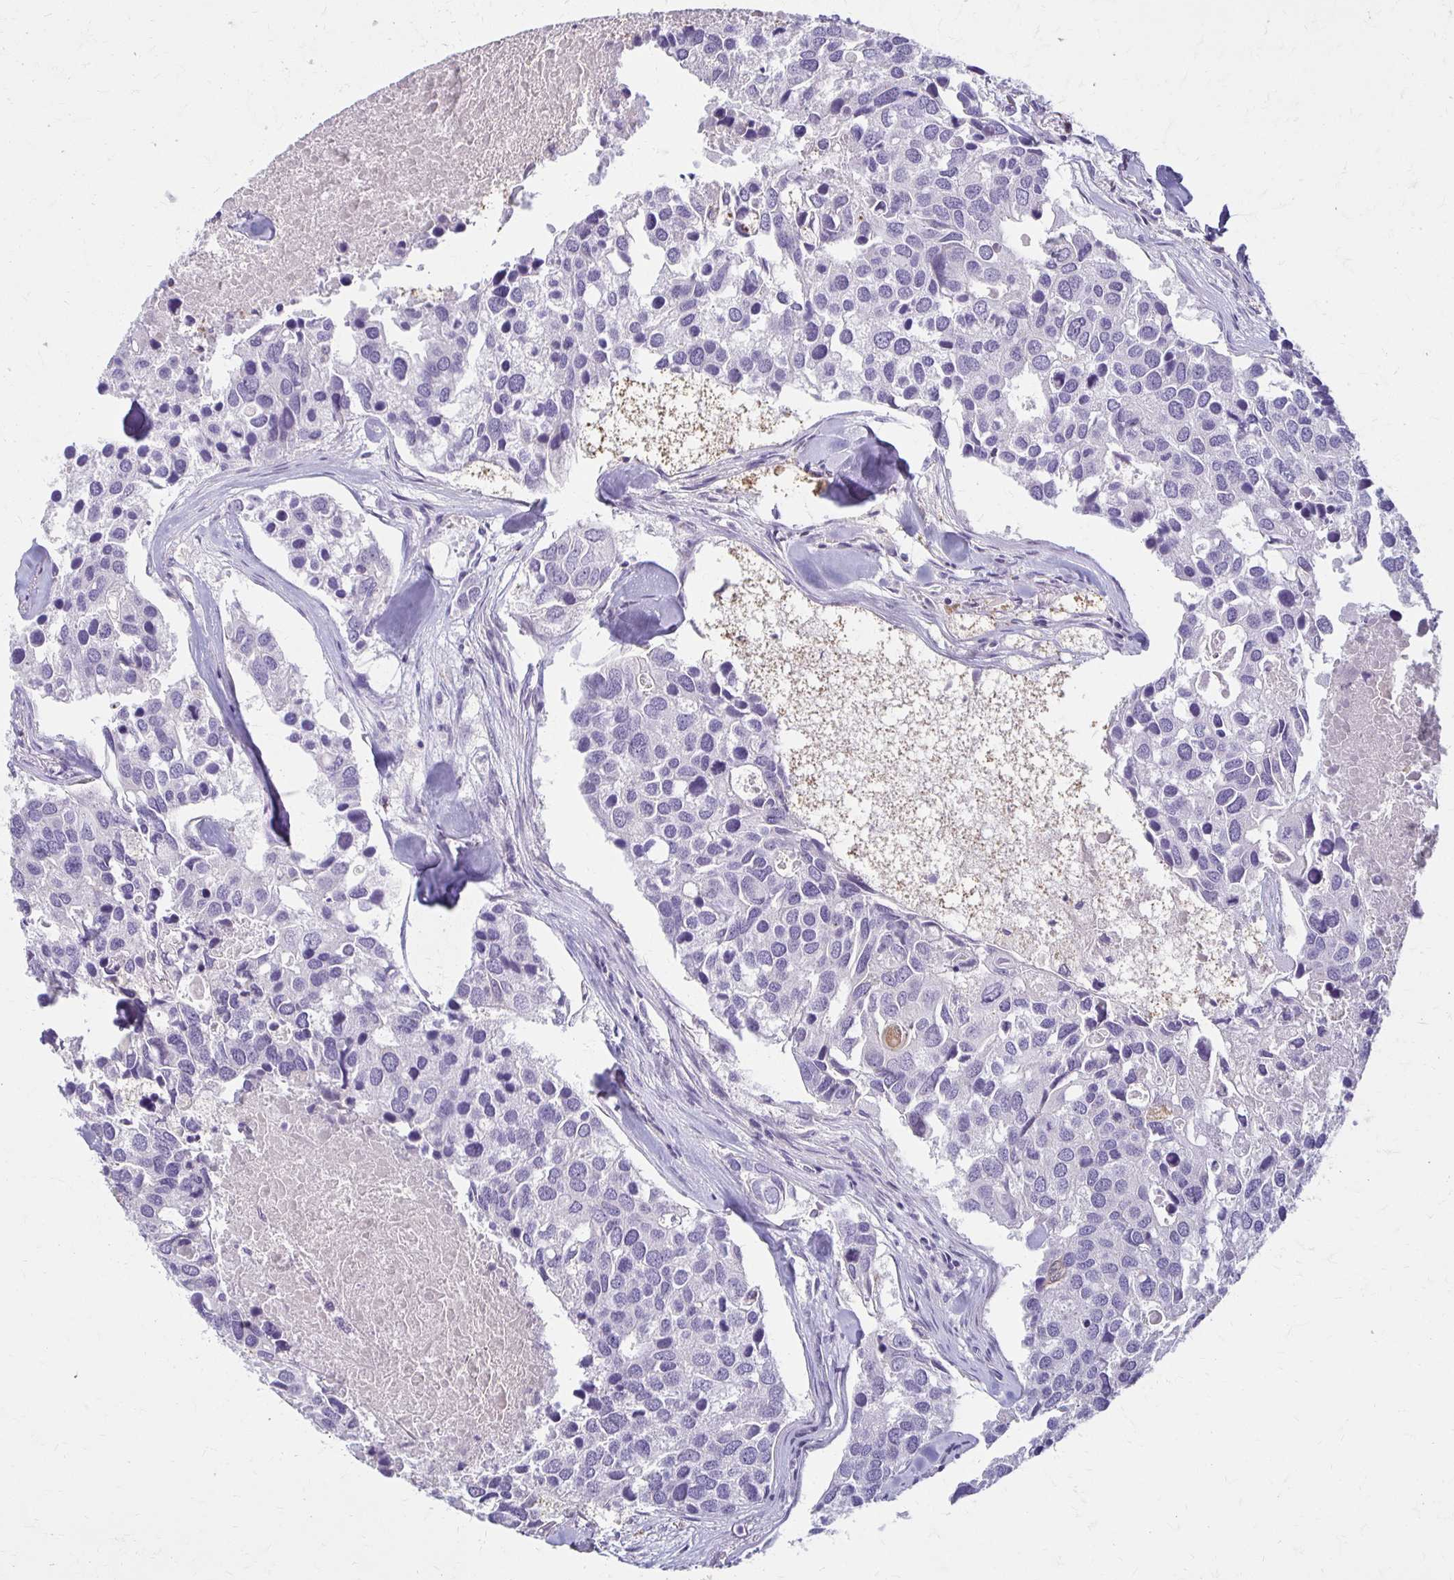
{"staining": {"intensity": "negative", "quantity": "none", "location": "none"}, "tissue": "breast cancer", "cell_type": "Tumor cells", "image_type": "cancer", "snomed": [{"axis": "morphology", "description": "Duct carcinoma"}, {"axis": "topography", "description": "Breast"}], "caption": "Tumor cells show no significant protein staining in invasive ductal carcinoma (breast). (Stains: DAB (3,3'-diaminobenzidine) IHC with hematoxylin counter stain, Microscopy: brightfield microscopy at high magnification).", "gene": "BBS12", "patient": {"sex": "female", "age": 83}}